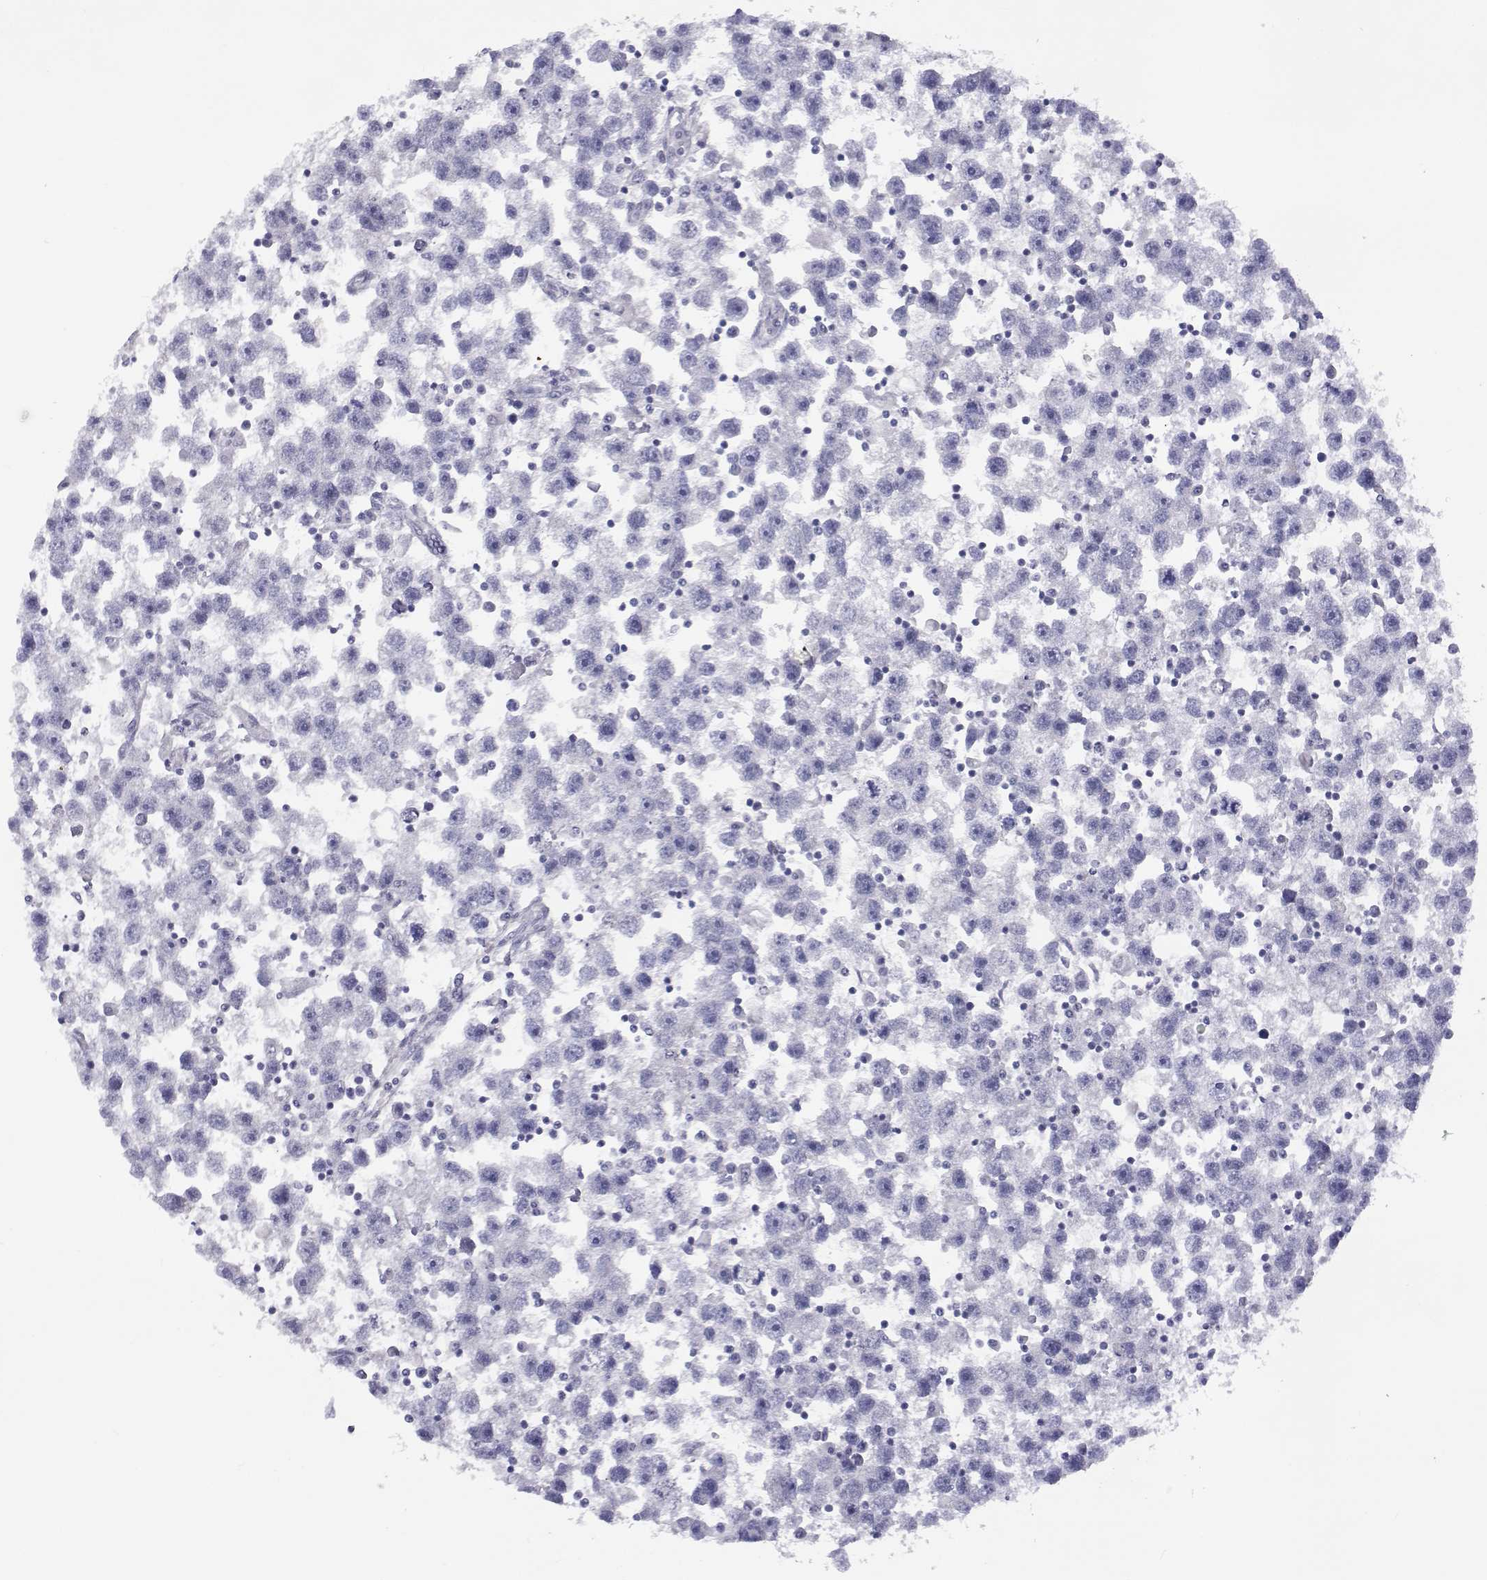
{"staining": {"intensity": "negative", "quantity": "none", "location": "none"}, "tissue": "testis cancer", "cell_type": "Tumor cells", "image_type": "cancer", "snomed": [{"axis": "morphology", "description": "Seminoma, NOS"}, {"axis": "topography", "description": "Testis"}], "caption": "The photomicrograph exhibits no significant positivity in tumor cells of testis cancer (seminoma).", "gene": "ANKRD65", "patient": {"sex": "male", "age": 30}}